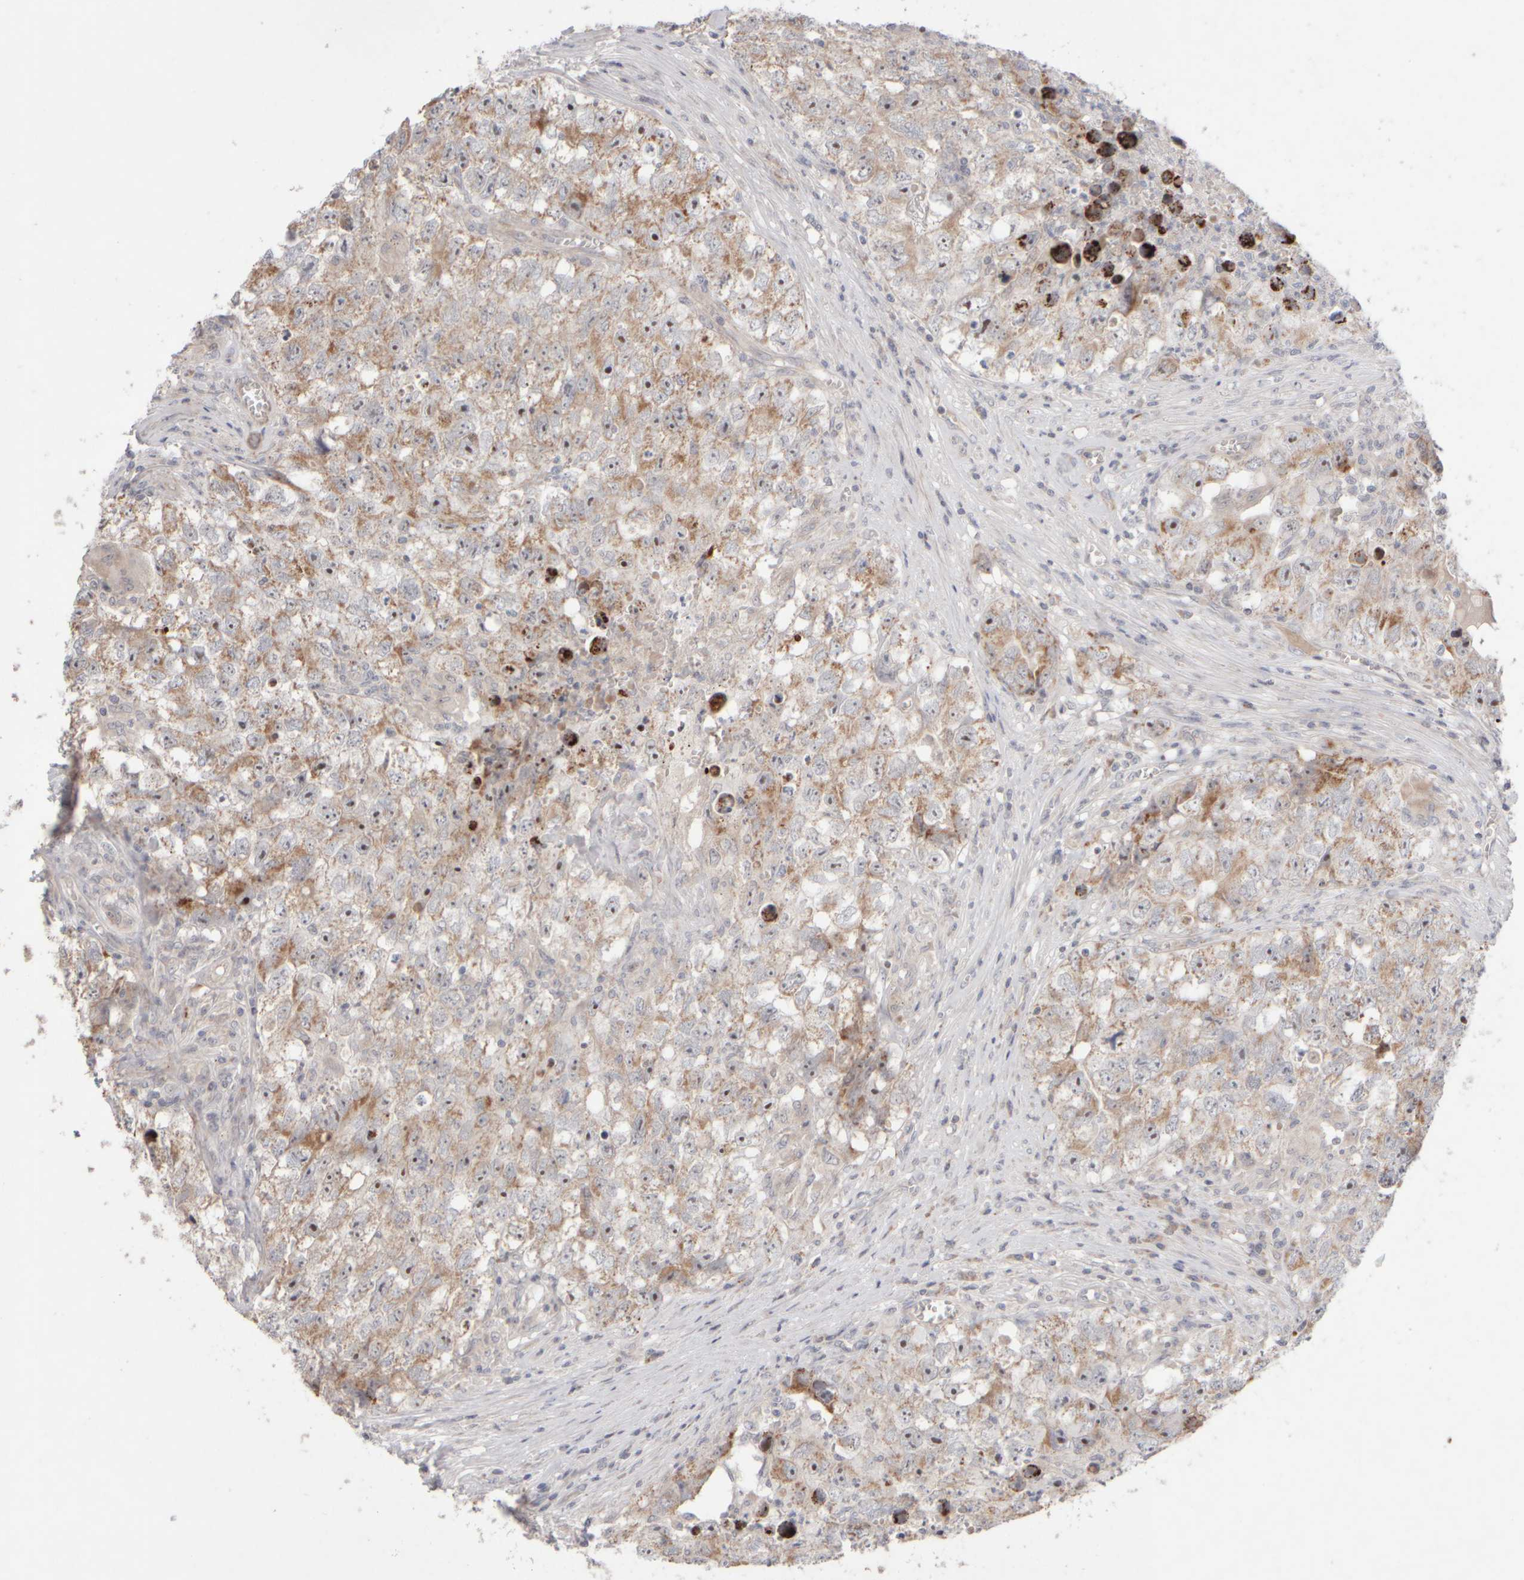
{"staining": {"intensity": "moderate", "quantity": ">75%", "location": "cytoplasmic/membranous,nuclear"}, "tissue": "testis cancer", "cell_type": "Tumor cells", "image_type": "cancer", "snomed": [{"axis": "morphology", "description": "Seminoma, NOS"}, {"axis": "morphology", "description": "Carcinoma, Embryonal, NOS"}, {"axis": "topography", "description": "Testis"}], "caption": "The immunohistochemical stain highlights moderate cytoplasmic/membranous and nuclear expression in tumor cells of testis cancer tissue.", "gene": "CHADL", "patient": {"sex": "male", "age": 43}}